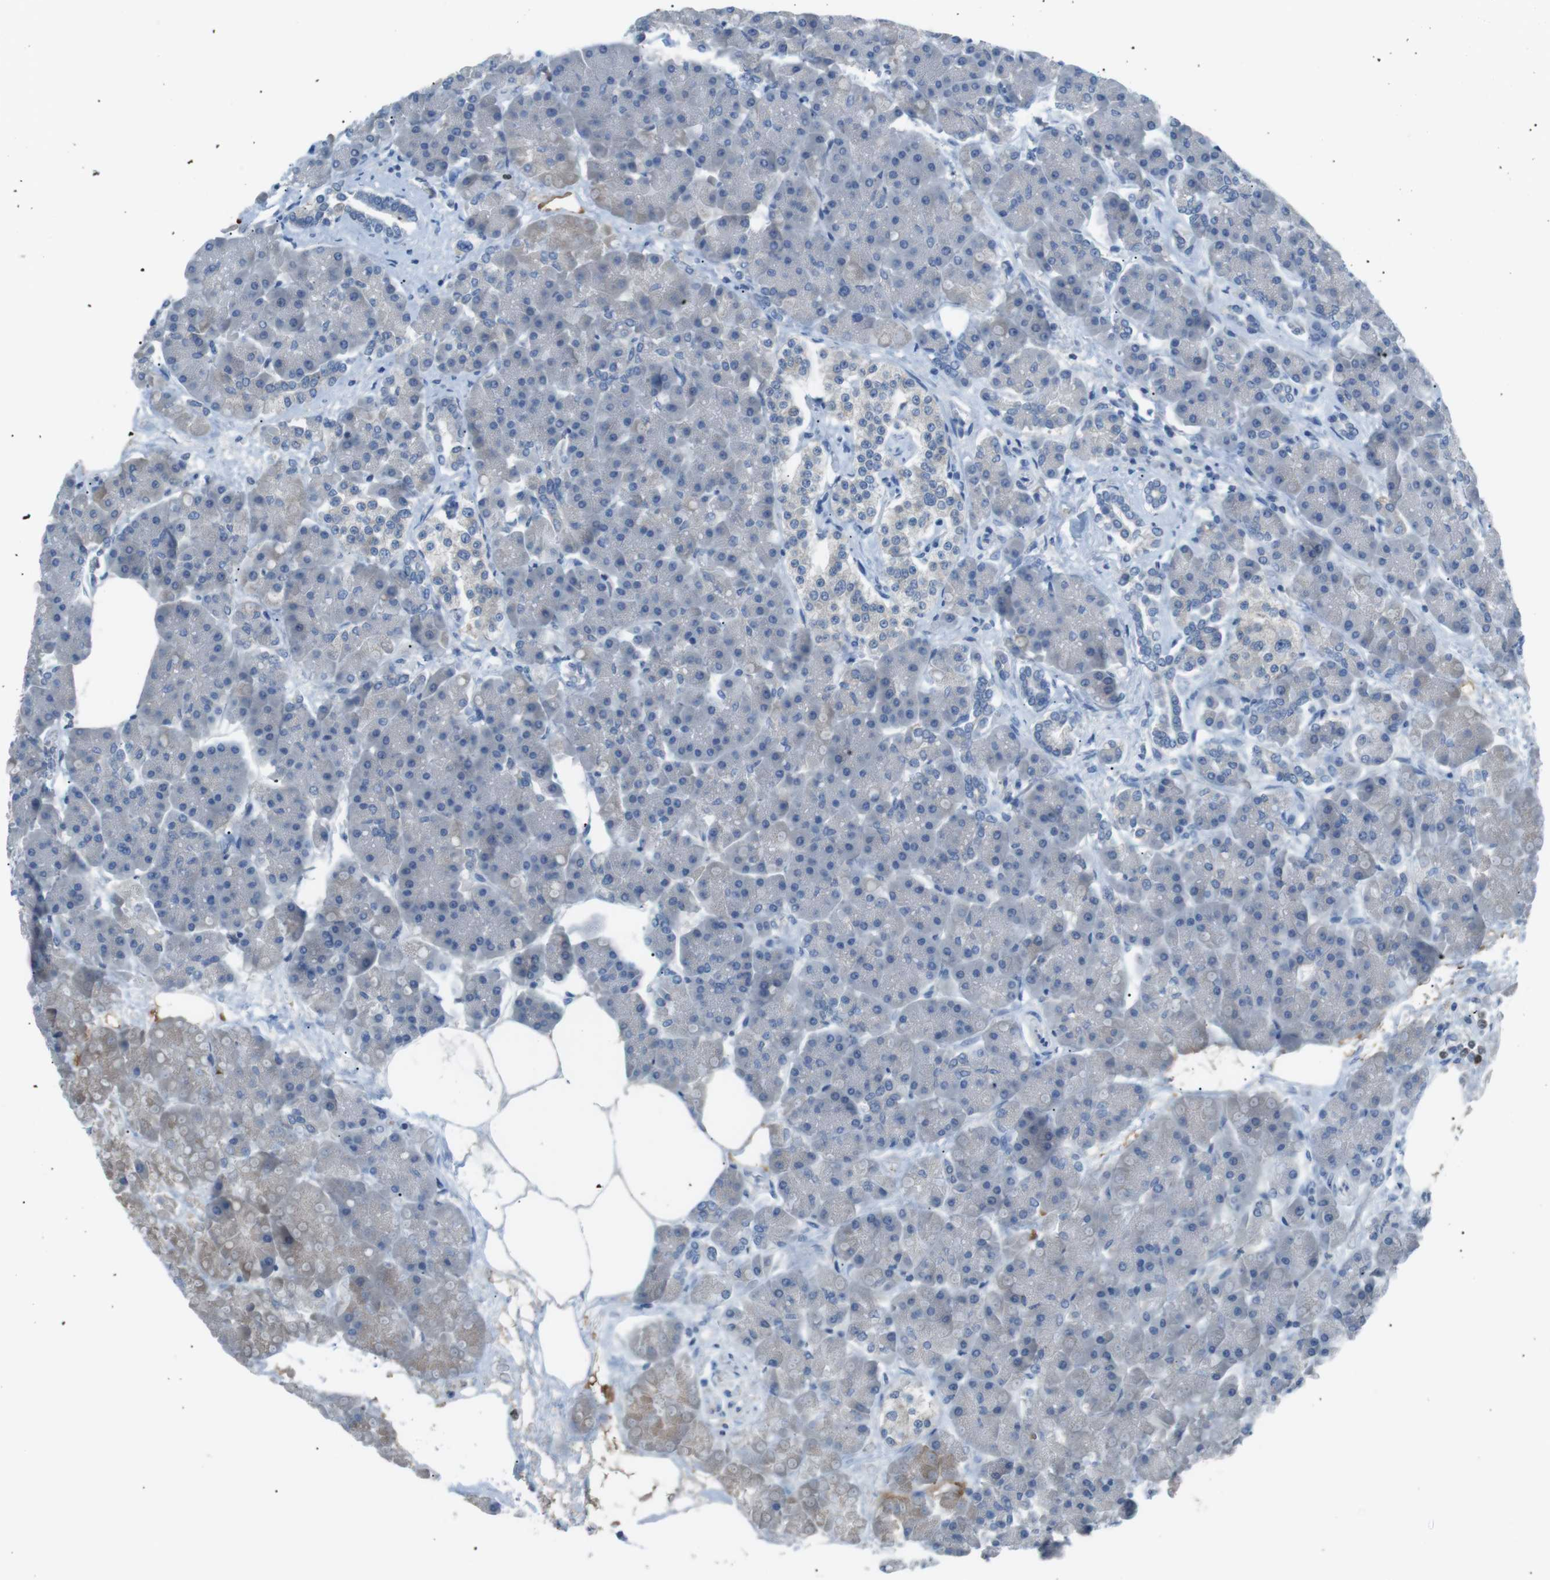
{"staining": {"intensity": "negative", "quantity": "none", "location": "none"}, "tissue": "pancreas", "cell_type": "Exocrine glandular cells", "image_type": "normal", "snomed": [{"axis": "morphology", "description": "Normal tissue, NOS"}, {"axis": "topography", "description": "Pancreas"}], "caption": "Exocrine glandular cells are negative for protein expression in benign human pancreas. The staining is performed using DAB brown chromogen with nuclei counter-stained in using hematoxylin.", "gene": "CDH26", "patient": {"sex": "female", "age": 70}}